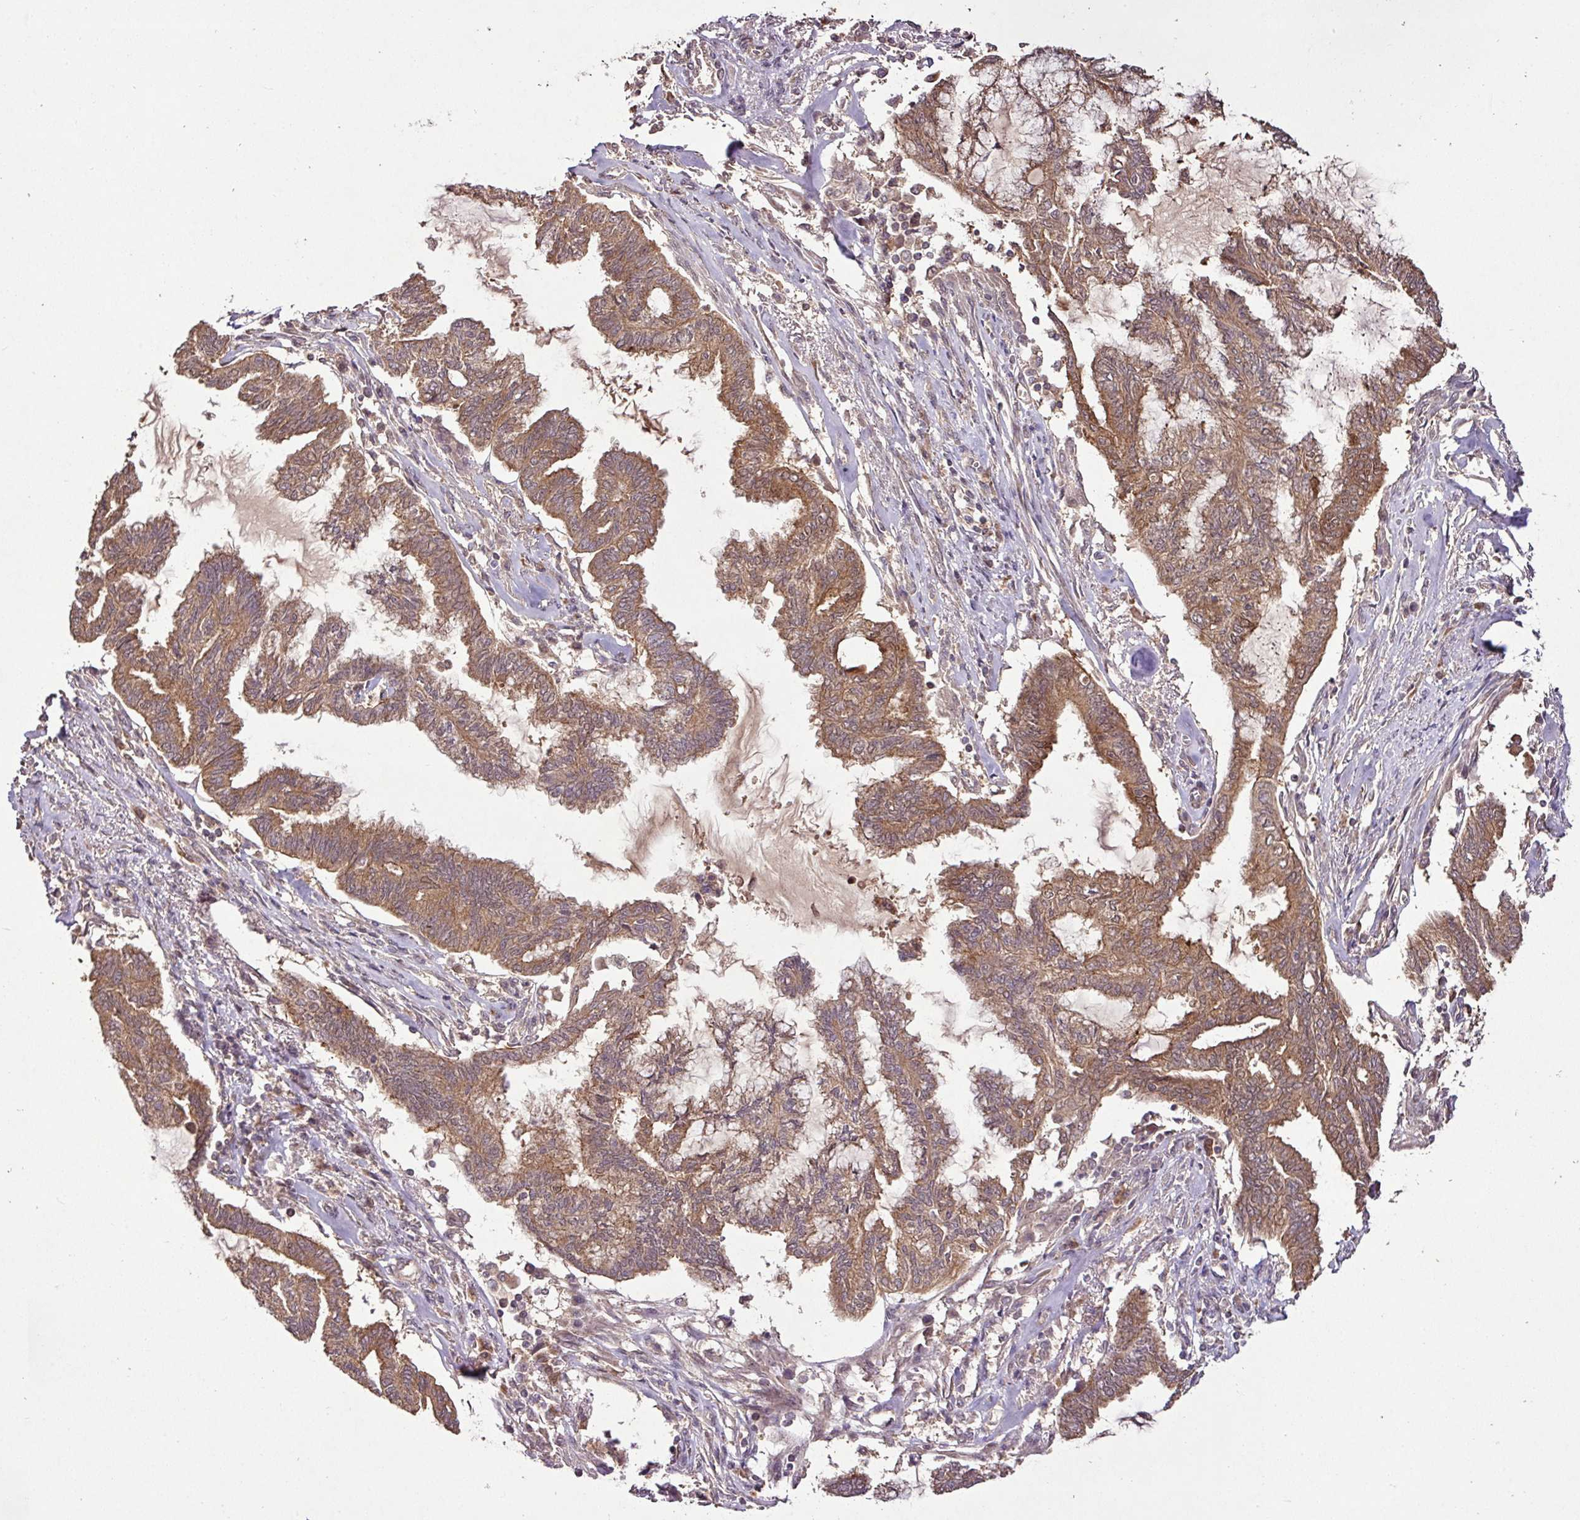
{"staining": {"intensity": "moderate", "quantity": ">75%", "location": "cytoplasmic/membranous,nuclear"}, "tissue": "endometrial cancer", "cell_type": "Tumor cells", "image_type": "cancer", "snomed": [{"axis": "morphology", "description": "Adenocarcinoma, NOS"}, {"axis": "topography", "description": "Endometrium"}], "caption": "An image of human endometrial cancer stained for a protein shows moderate cytoplasmic/membranous and nuclear brown staining in tumor cells.", "gene": "FAIM", "patient": {"sex": "female", "age": 86}}